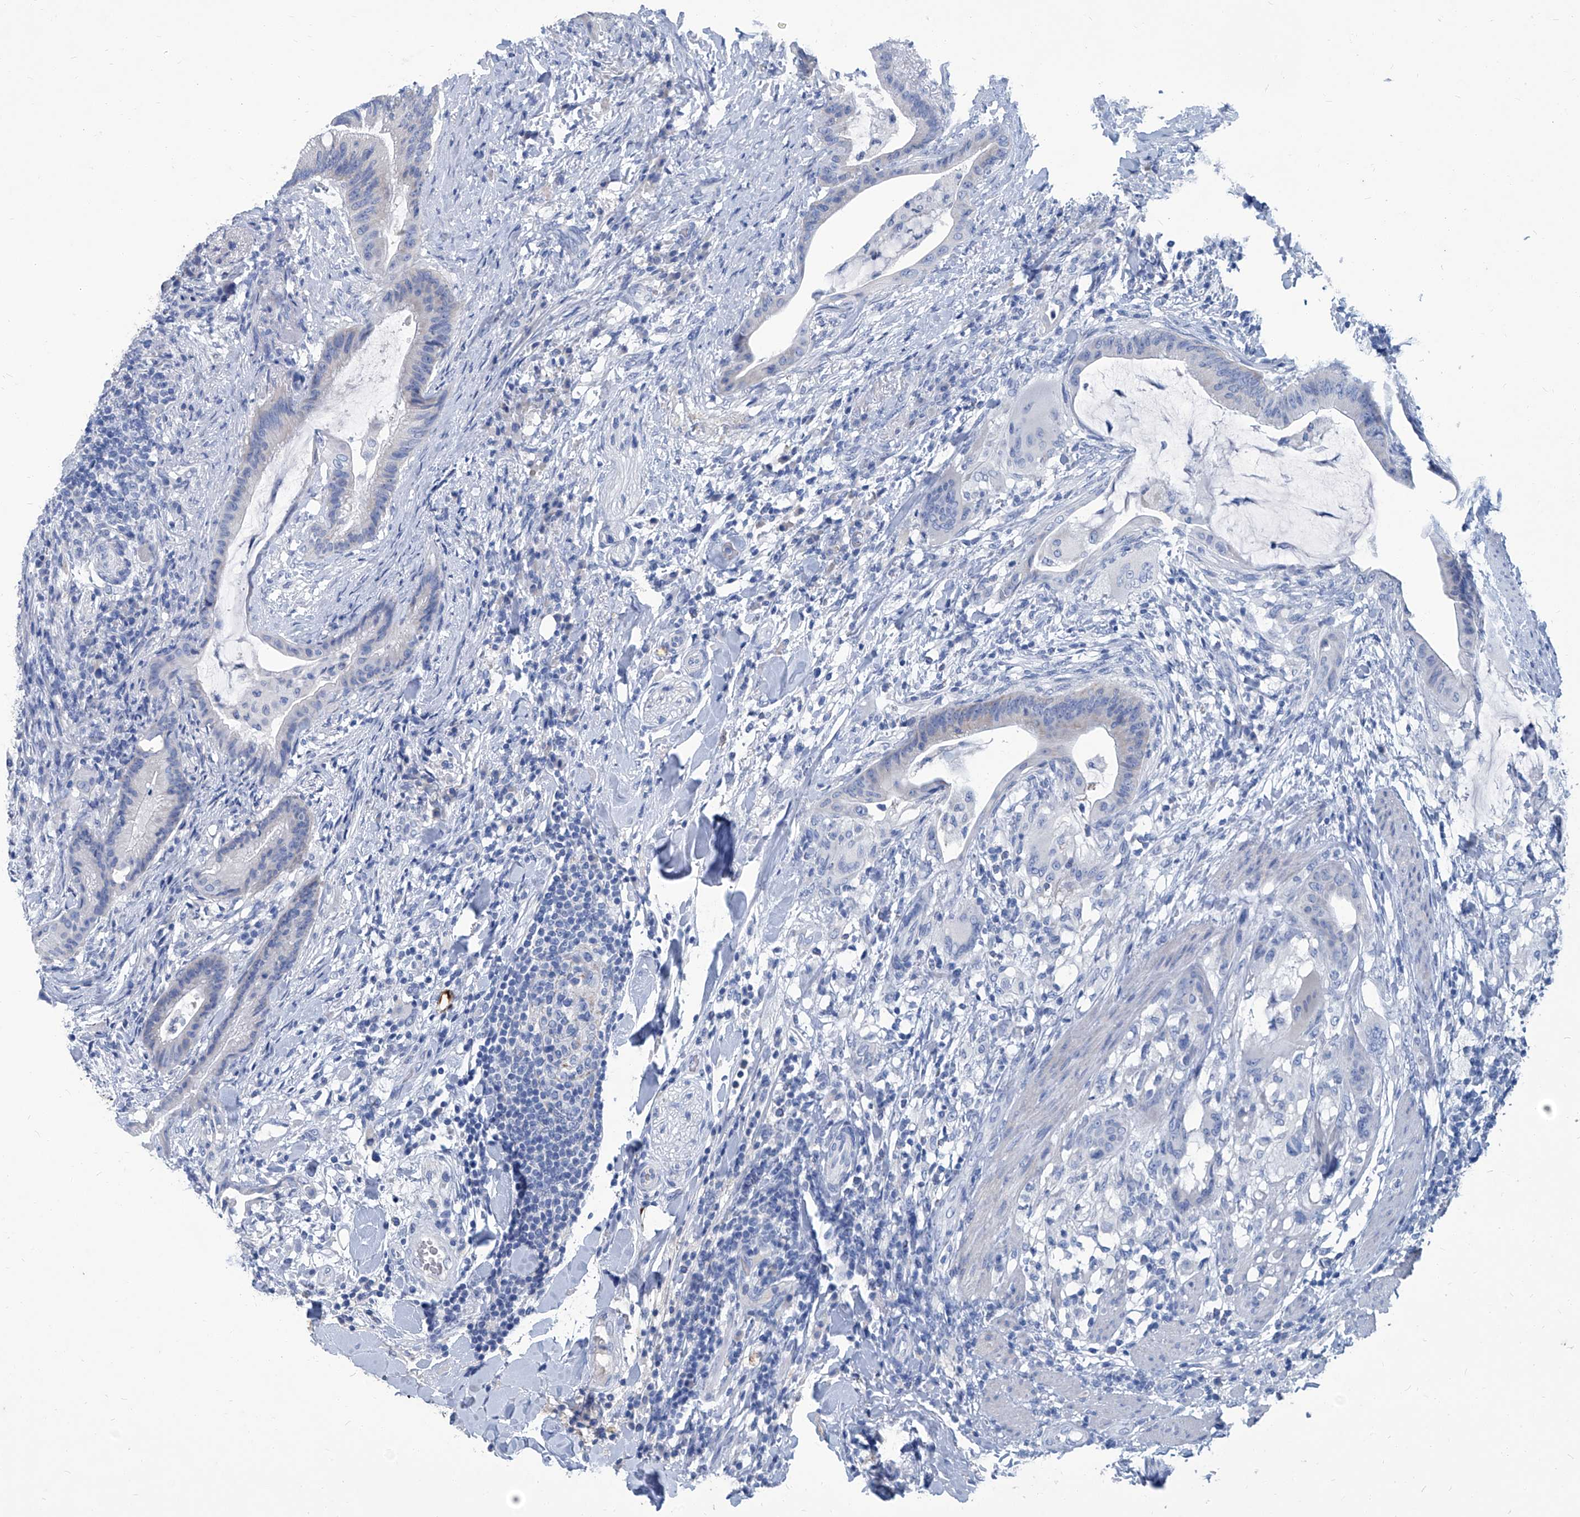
{"staining": {"intensity": "negative", "quantity": "none", "location": "none"}, "tissue": "colorectal cancer", "cell_type": "Tumor cells", "image_type": "cancer", "snomed": [{"axis": "morphology", "description": "Adenocarcinoma, NOS"}, {"axis": "topography", "description": "Colon"}], "caption": "This histopathology image is of adenocarcinoma (colorectal) stained with immunohistochemistry to label a protein in brown with the nuclei are counter-stained blue. There is no expression in tumor cells.", "gene": "MTARC1", "patient": {"sex": "female", "age": 66}}